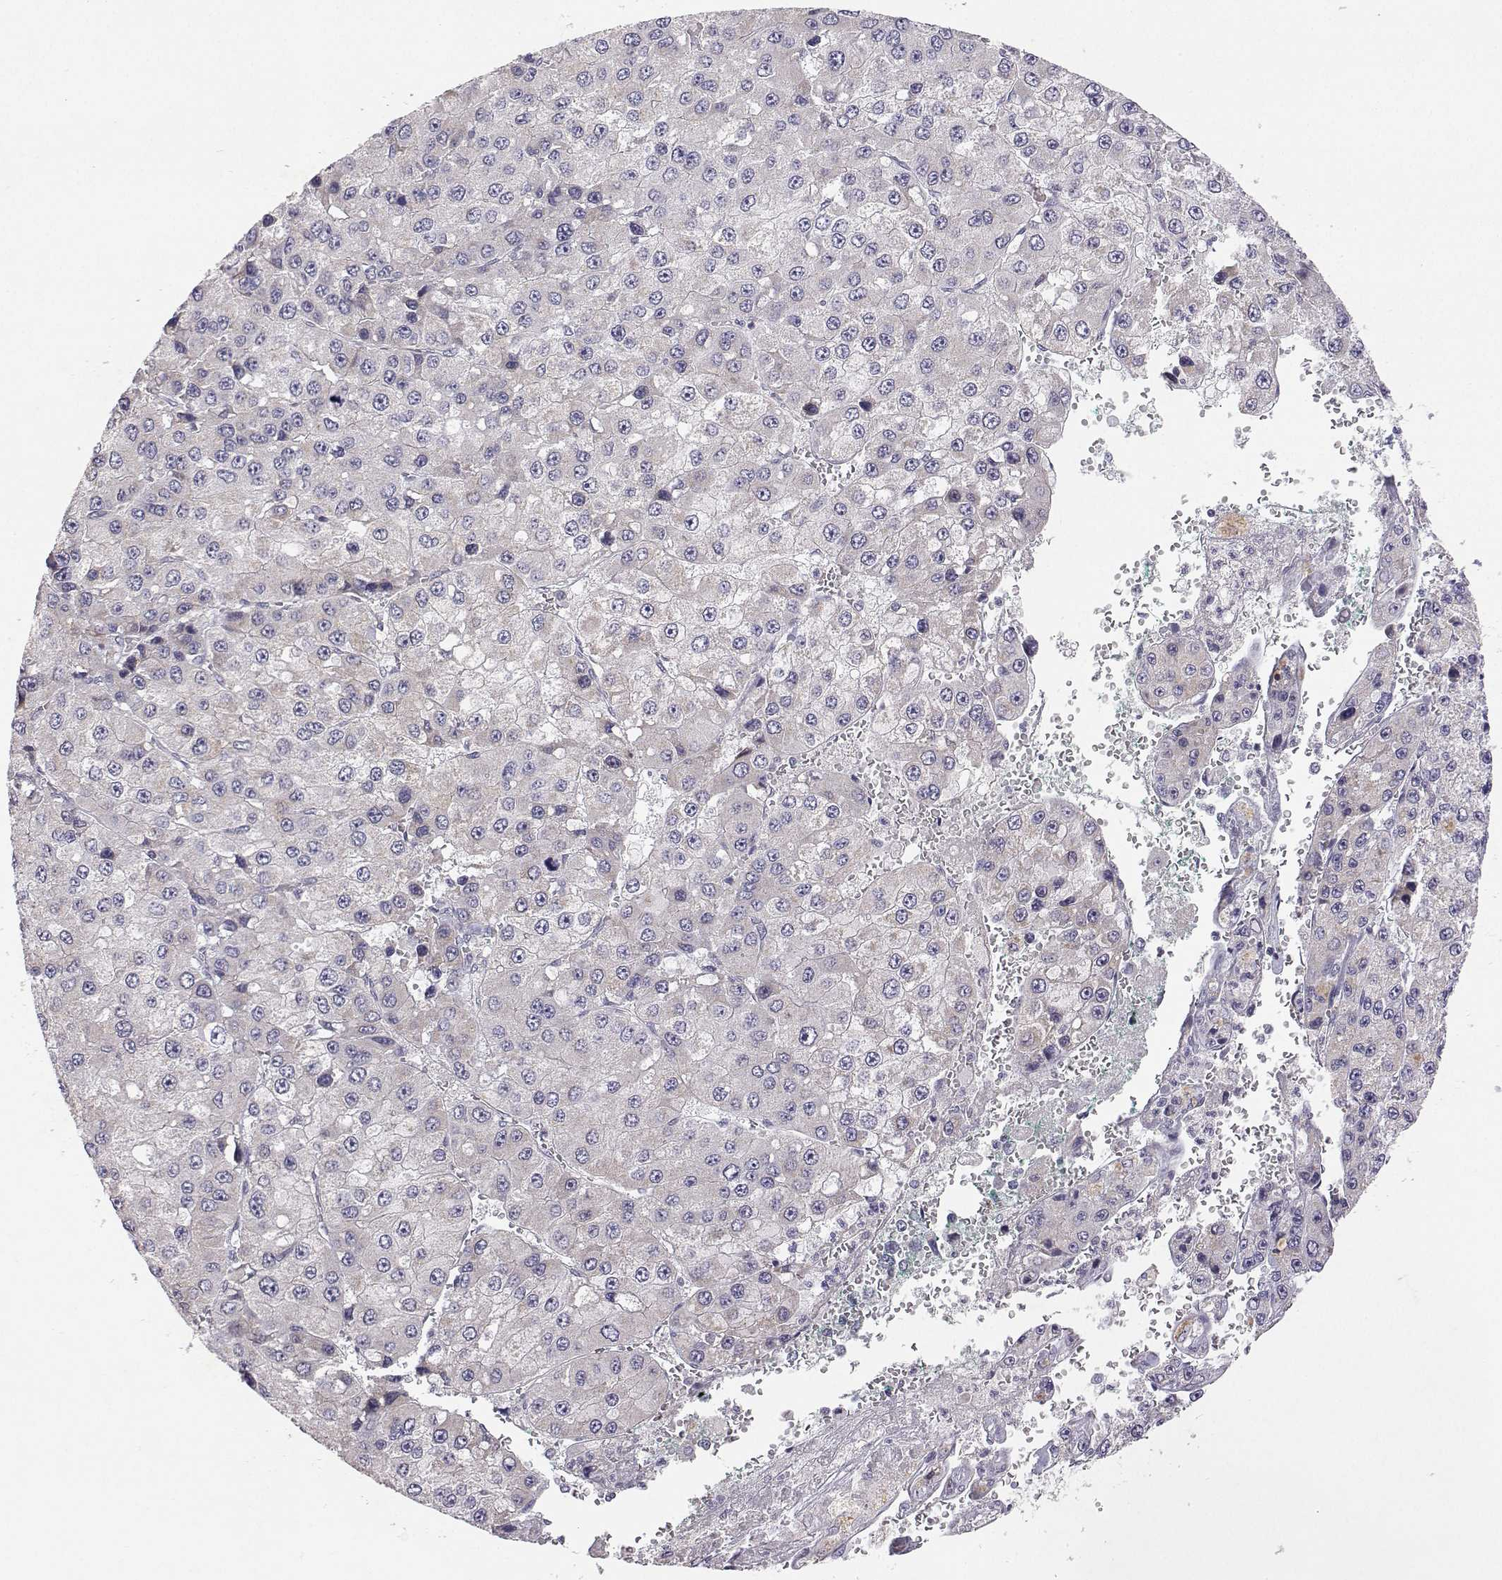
{"staining": {"intensity": "negative", "quantity": "none", "location": "none"}, "tissue": "liver cancer", "cell_type": "Tumor cells", "image_type": "cancer", "snomed": [{"axis": "morphology", "description": "Carcinoma, Hepatocellular, NOS"}, {"axis": "topography", "description": "Liver"}], "caption": "There is no significant expression in tumor cells of hepatocellular carcinoma (liver). (Brightfield microscopy of DAB (3,3'-diaminobenzidine) IHC at high magnification).", "gene": "MRPL3", "patient": {"sex": "female", "age": 73}}